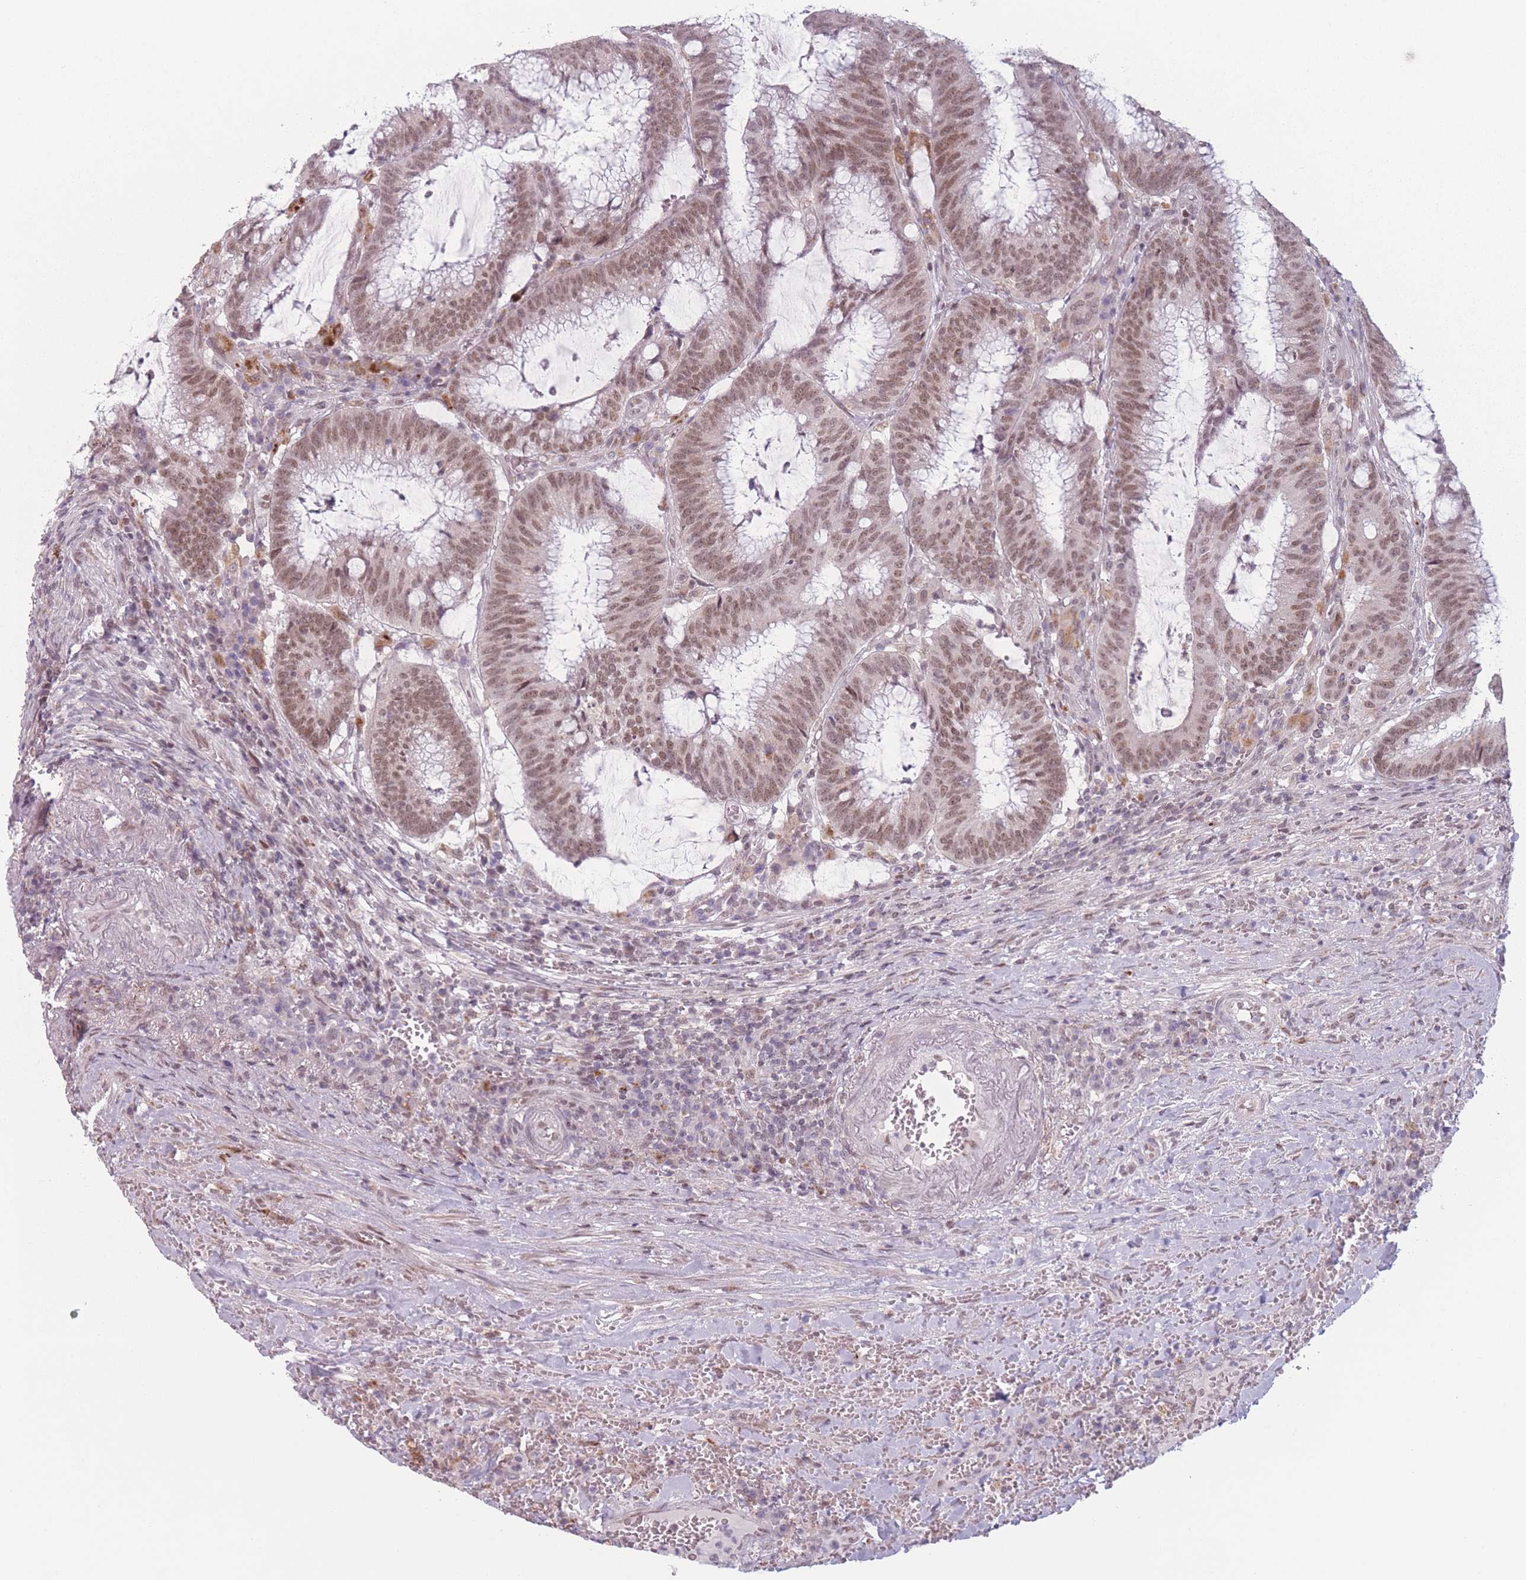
{"staining": {"intensity": "moderate", "quantity": ">75%", "location": "nuclear"}, "tissue": "colorectal cancer", "cell_type": "Tumor cells", "image_type": "cancer", "snomed": [{"axis": "morphology", "description": "Adenocarcinoma, NOS"}, {"axis": "topography", "description": "Rectum"}], "caption": "Human colorectal cancer (adenocarcinoma) stained with a protein marker demonstrates moderate staining in tumor cells.", "gene": "OR10C1", "patient": {"sex": "female", "age": 77}}